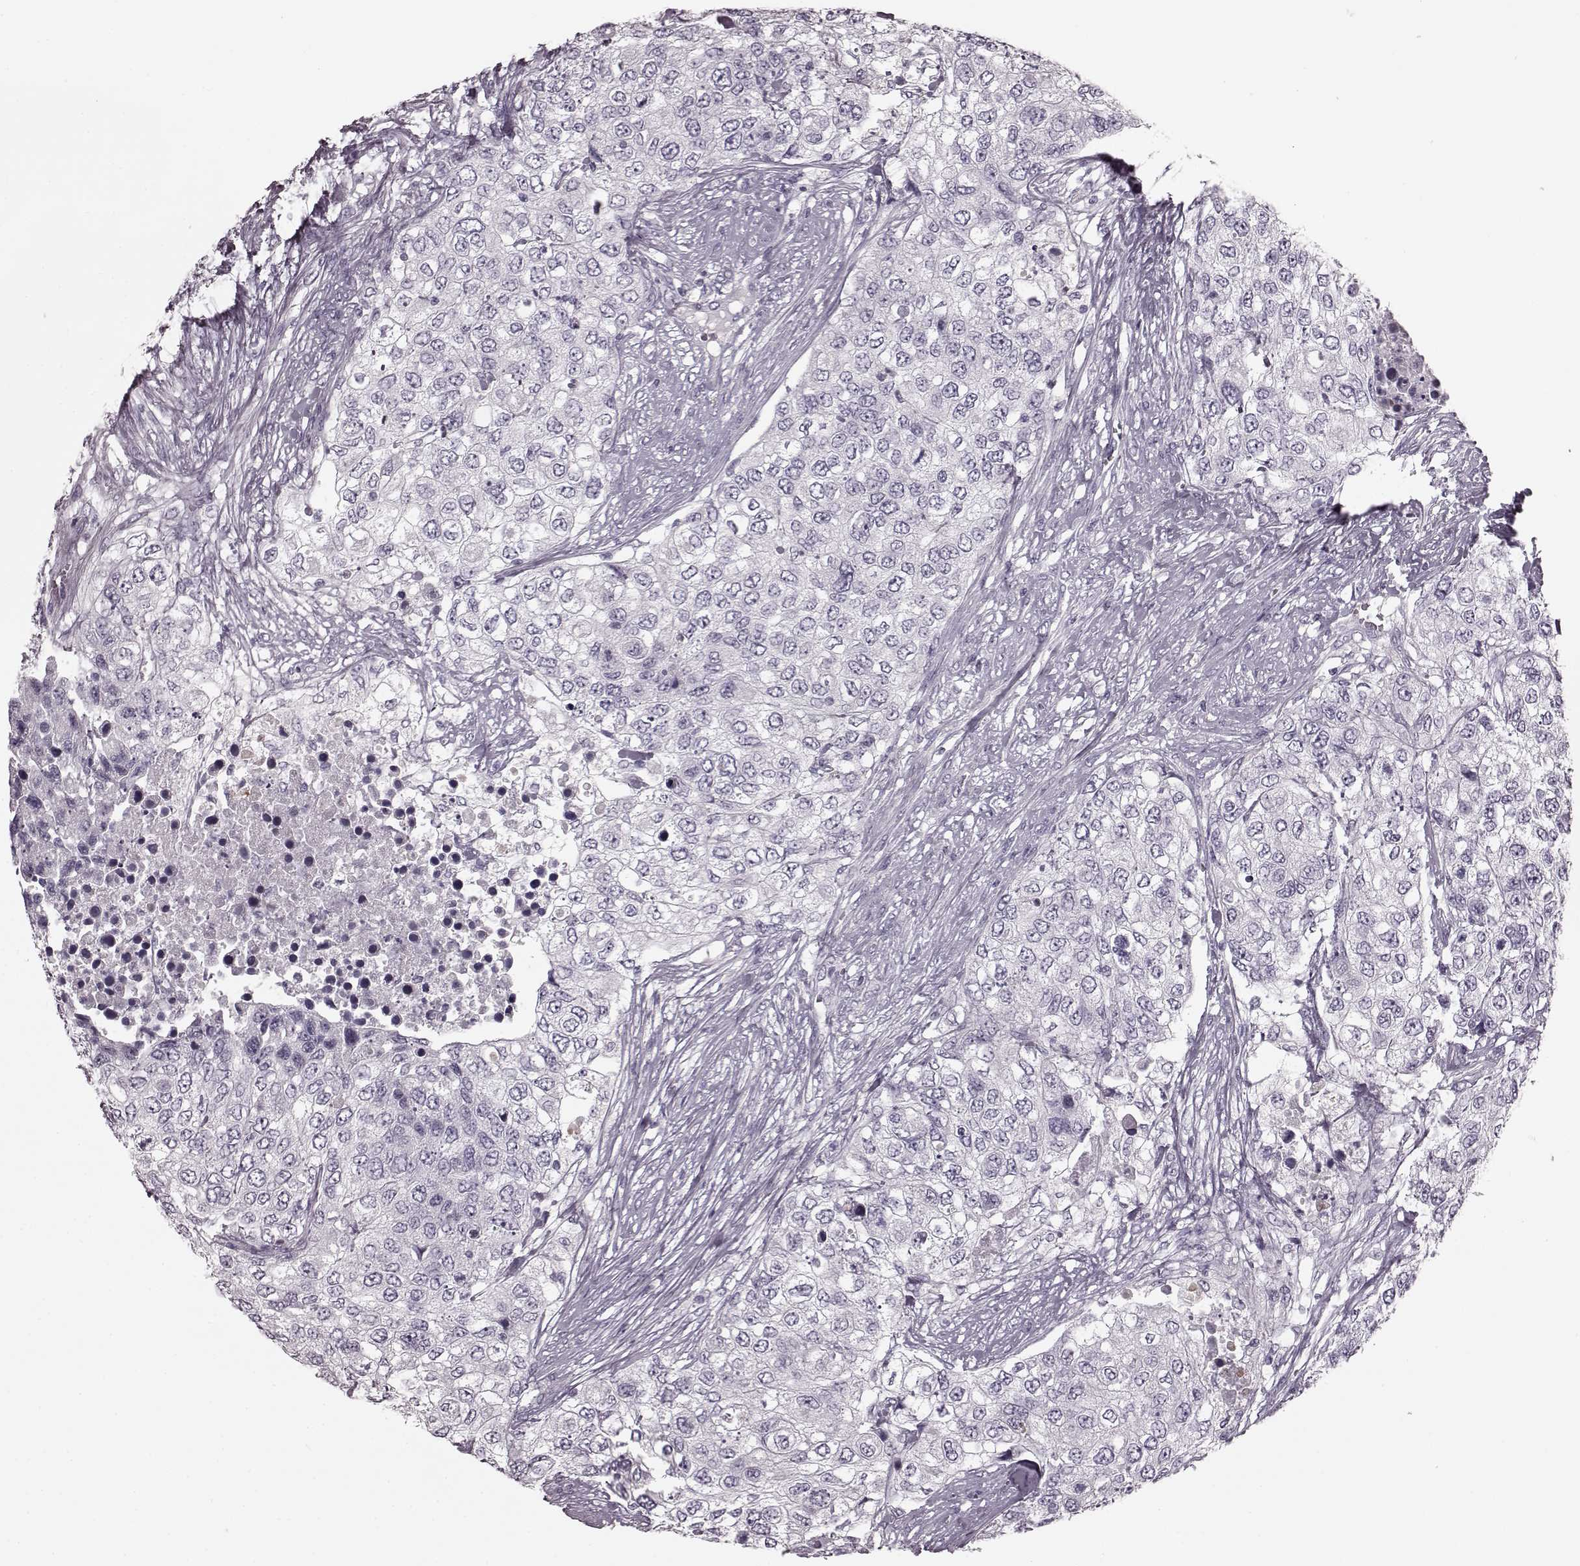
{"staining": {"intensity": "negative", "quantity": "none", "location": "none"}, "tissue": "urothelial cancer", "cell_type": "Tumor cells", "image_type": "cancer", "snomed": [{"axis": "morphology", "description": "Urothelial carcinoma, High grade"}, {"axis": "topography", "description": "Urinary bladder"}], "caption": "A high-resolution micrograph shows IHC staining of urothelial carcinoma (high-grade), which displays no significant expression in tumor cells. The staining is performed using DAB (3,3'-diaminobenzidine) brown chromogen with nuclei counter-stained in using hematoxylin.", "gene": "TRPM1", "patient": {"sex": "female", "age": 78}}